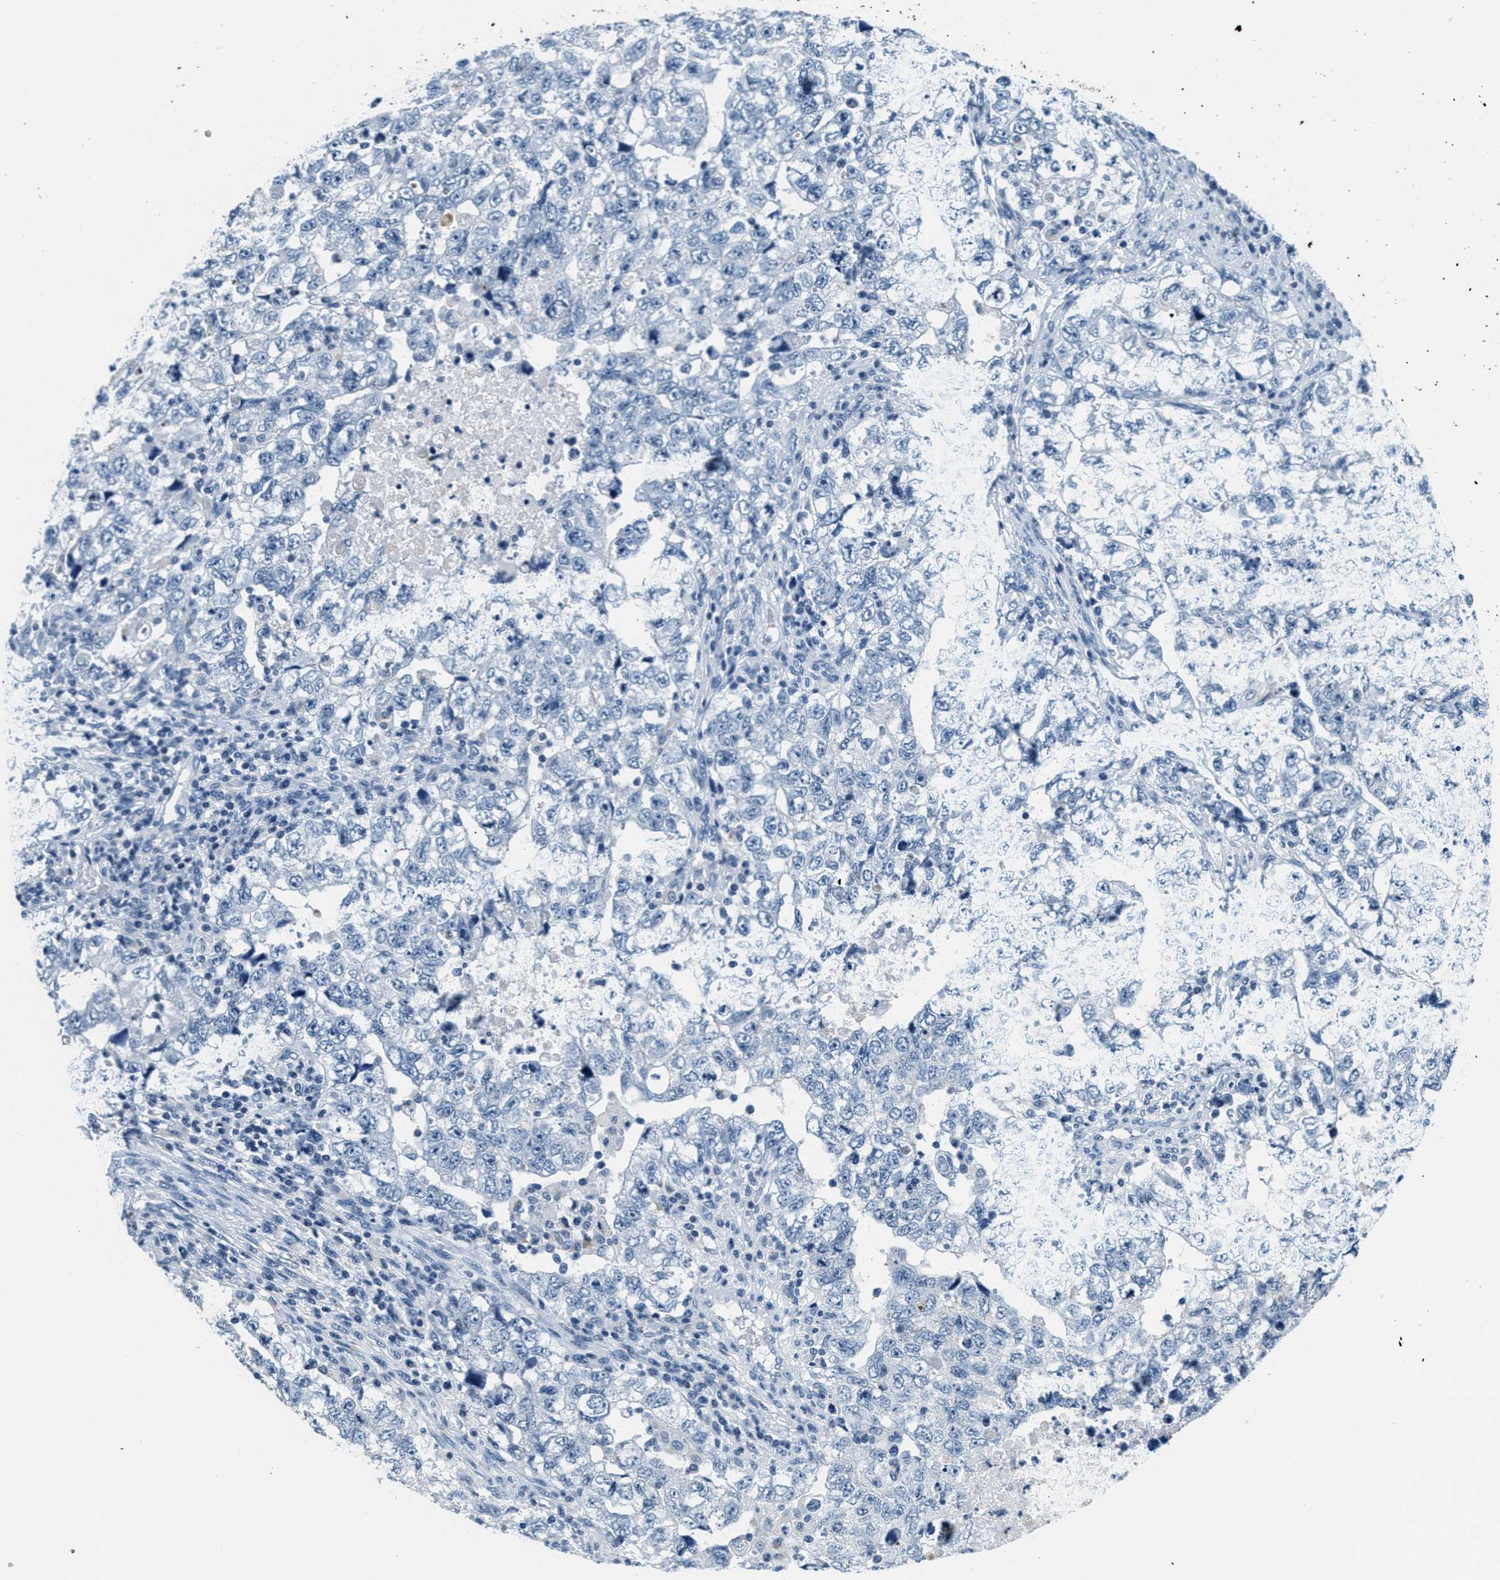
{"staining": {"intensity": "negative", "quantity": "none", "location": "none"}, "tissue": "testis cancer", "cell_type": "Tumor cells", "image_type": "cancer", "snomed": [{"axis": "morphology", "description": "Carcinoma, Embryonal, NOS"}, {"axis": "topography", "description": "Testis"}], "caption": "This is an immunohistochemistry (IHC) photomicrograph of testis cancer (embryonal carcinoma). There is no expression in tumor cells.", "gene": "CA4", "patient": {"sex": "male", "age": 36}}